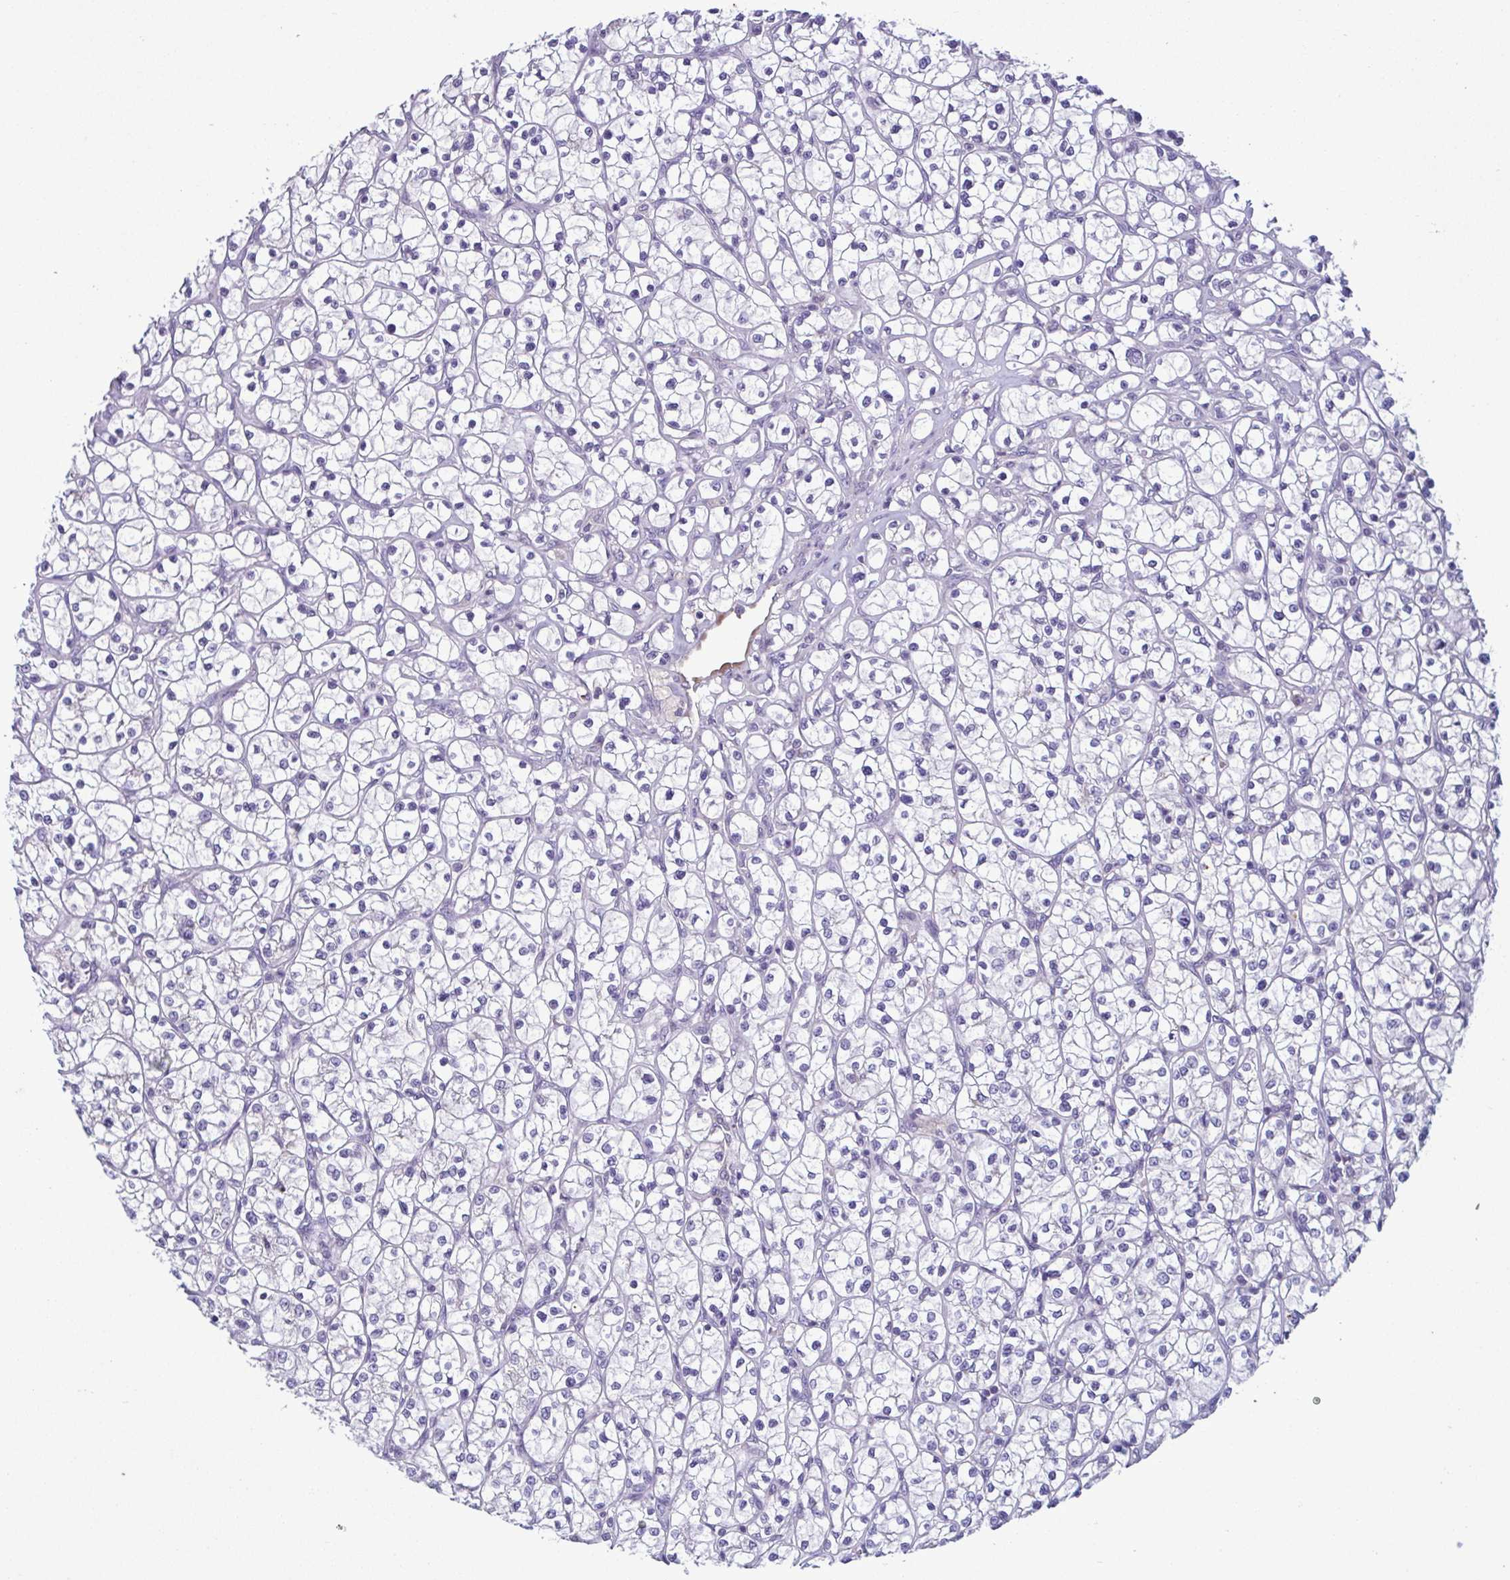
{"staining": {"intensity": "negative", "quantity": "none", "location": "none"}, "tissue": "renal cancer", "cell_type": "Tumor cells", "image_type": "cancer", "snomed": [{"axis": "morphology", "description": "Adenocarcinoma, NOS"}, {"axis": "topography", "description": "Kidney"}], "caption": "Immunohistochemical staining of renal cancer demonstrates no significant positivity in tumor cells.", "gene": "F13B", "patient": {"sex": "female", "age": 64}}